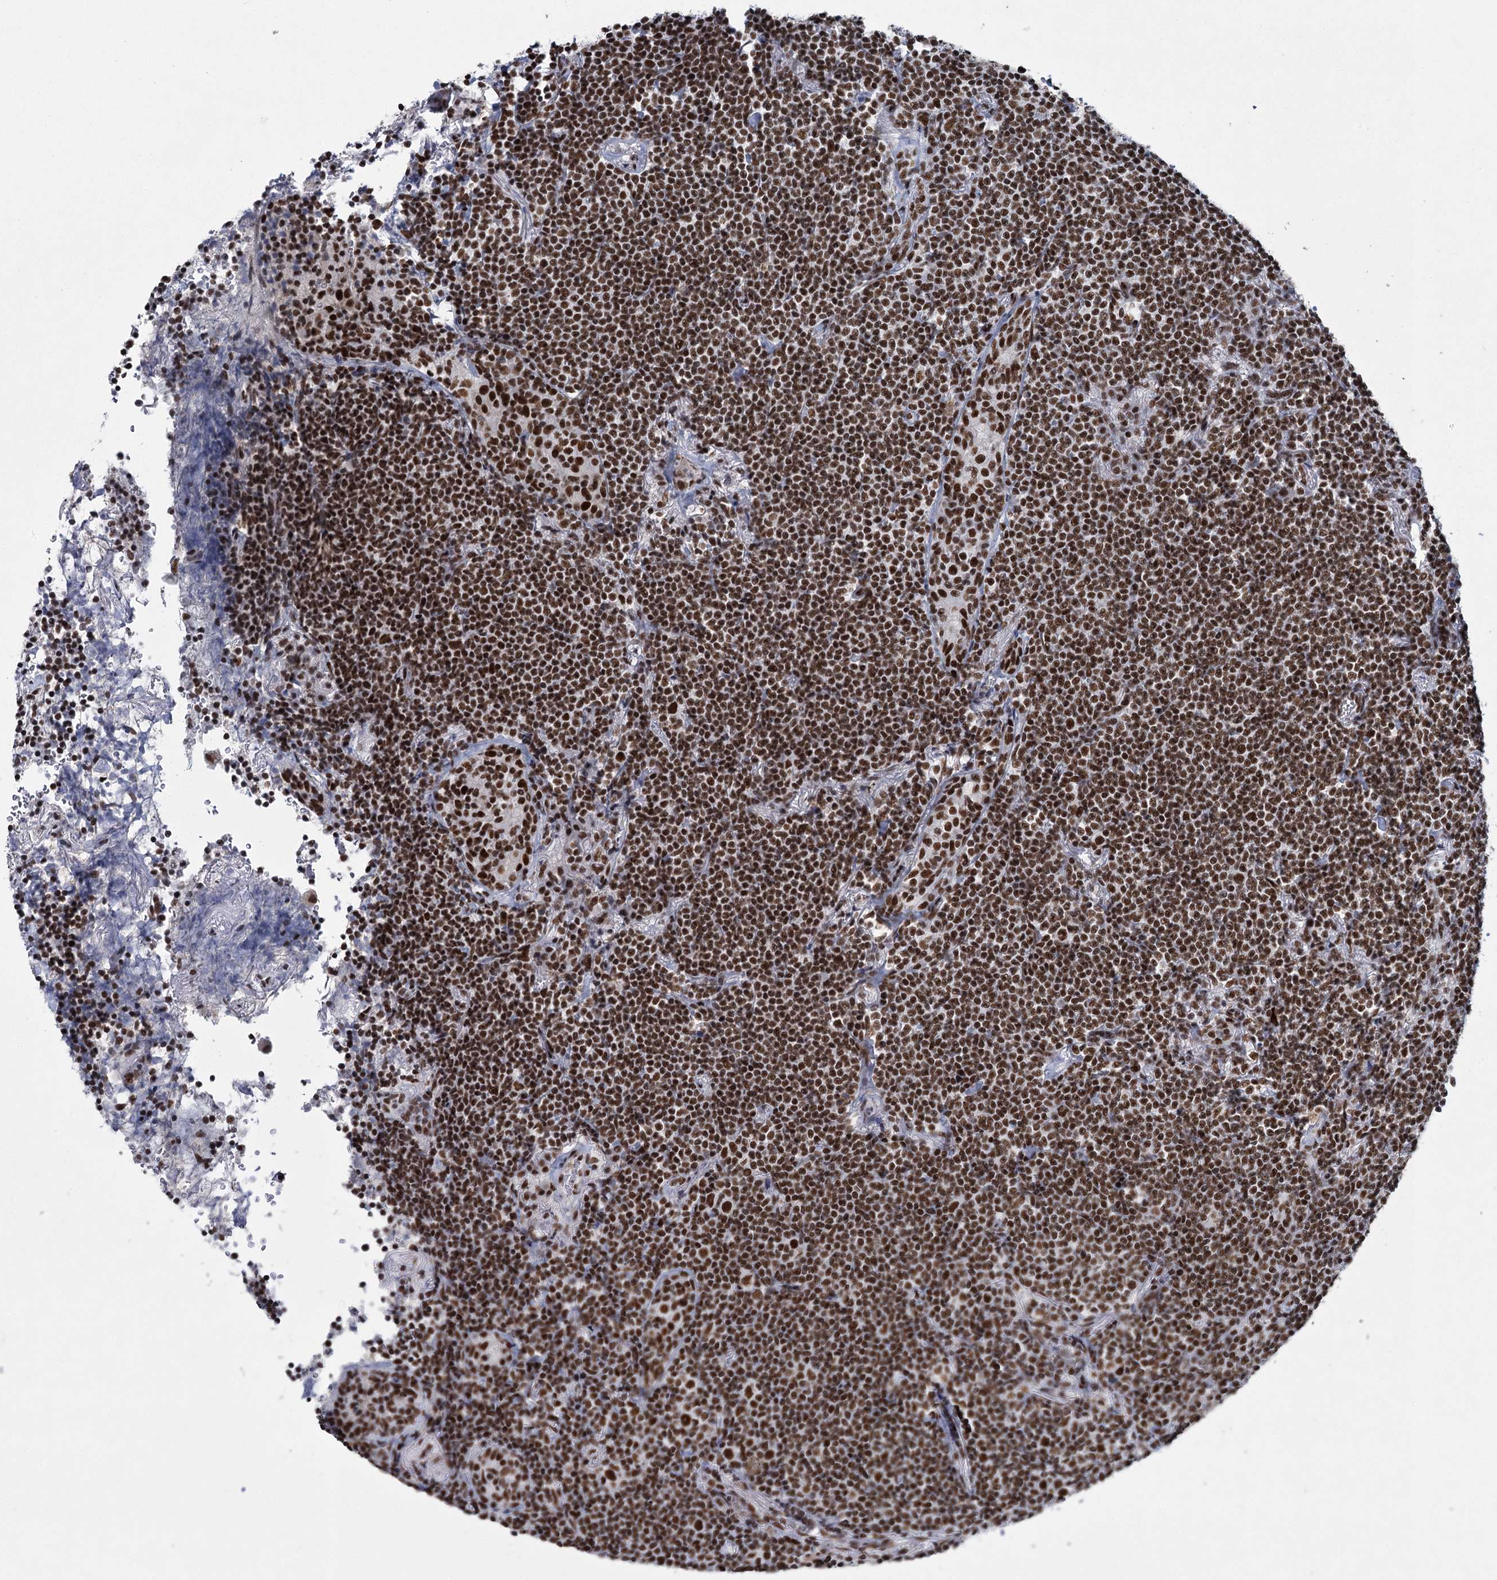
{"staining": {"intensity": "strong", "quantity": ">75%", "location": "nuclear"}, "tissue": "lymphoma", "cell_type": "Tumor cells", "image_type": "cancer", "snomed": [{"axis": "morphology", "description": "Malignant lymphoma, non-Hodgkin's type, Low grade"}, {"axis": "topography", "description": "Lung"}], "caption": "Protein analysis of lymphoma tissue exhibits strong nuclear positivity in about >75% of tumor cells.", "gene": "SCAF8", "patient": {"sex": "female", "age": 71}}